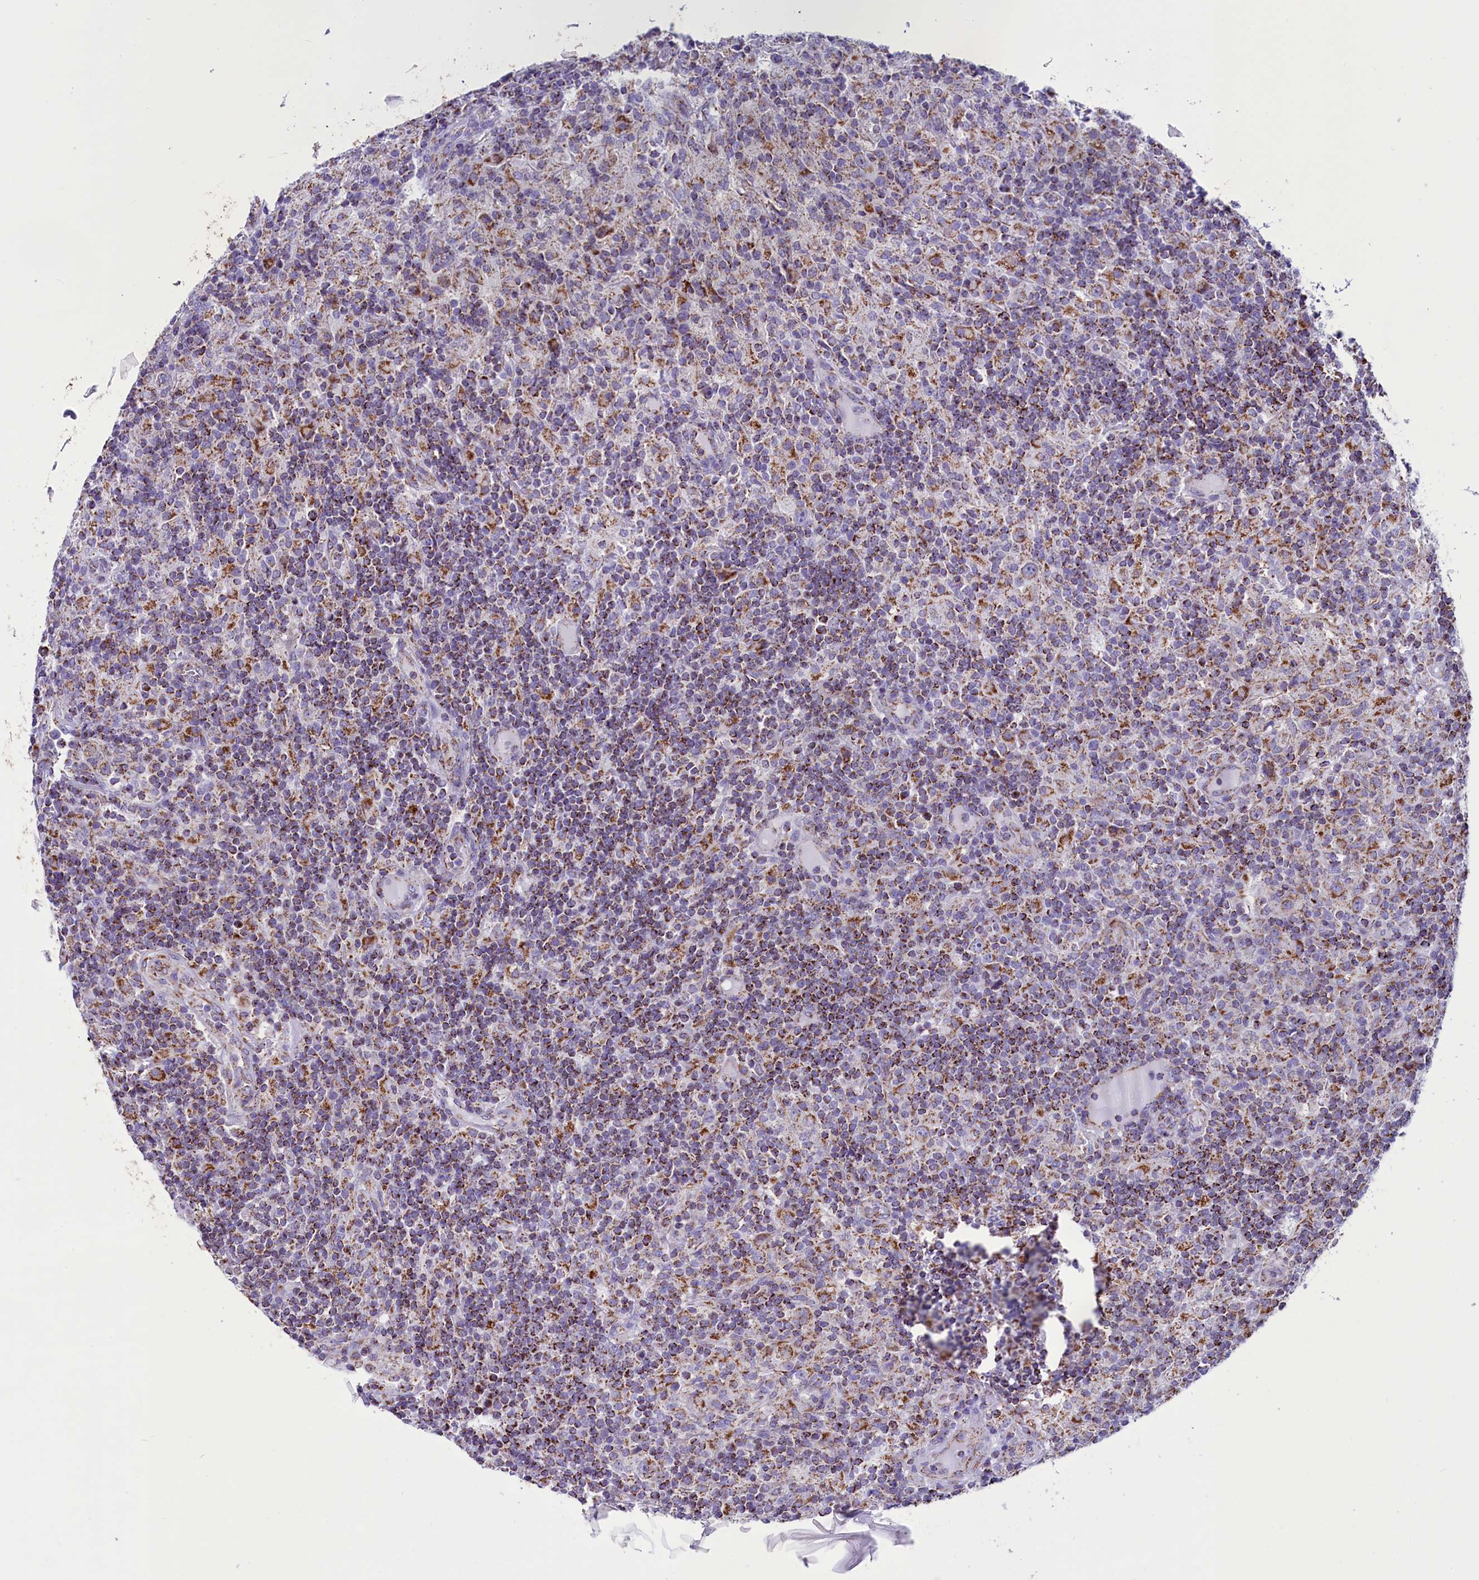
{"staining": {"intensity": "moderate", "quantity": ">75%", "location": "cytoplasmic/membranous"}, "tissue": "lymphoma", "cell_type": "Tumor cells", "image_type": "cancer", "snomed": [{"axis": "morphology", "description": "Hodgkin's disease, NOS"}, {"axis": "topography", "description": "Lymph node"}], "caption": "Approximately >75% of tumor cells in Hodgkin's disease demonstrate moderate cytoplasmic/membranous protein positivity as visualized by brown immunohistochemical staining.", "gene": "ICA1L", "patient": {"sex": "male", "age": 70}}